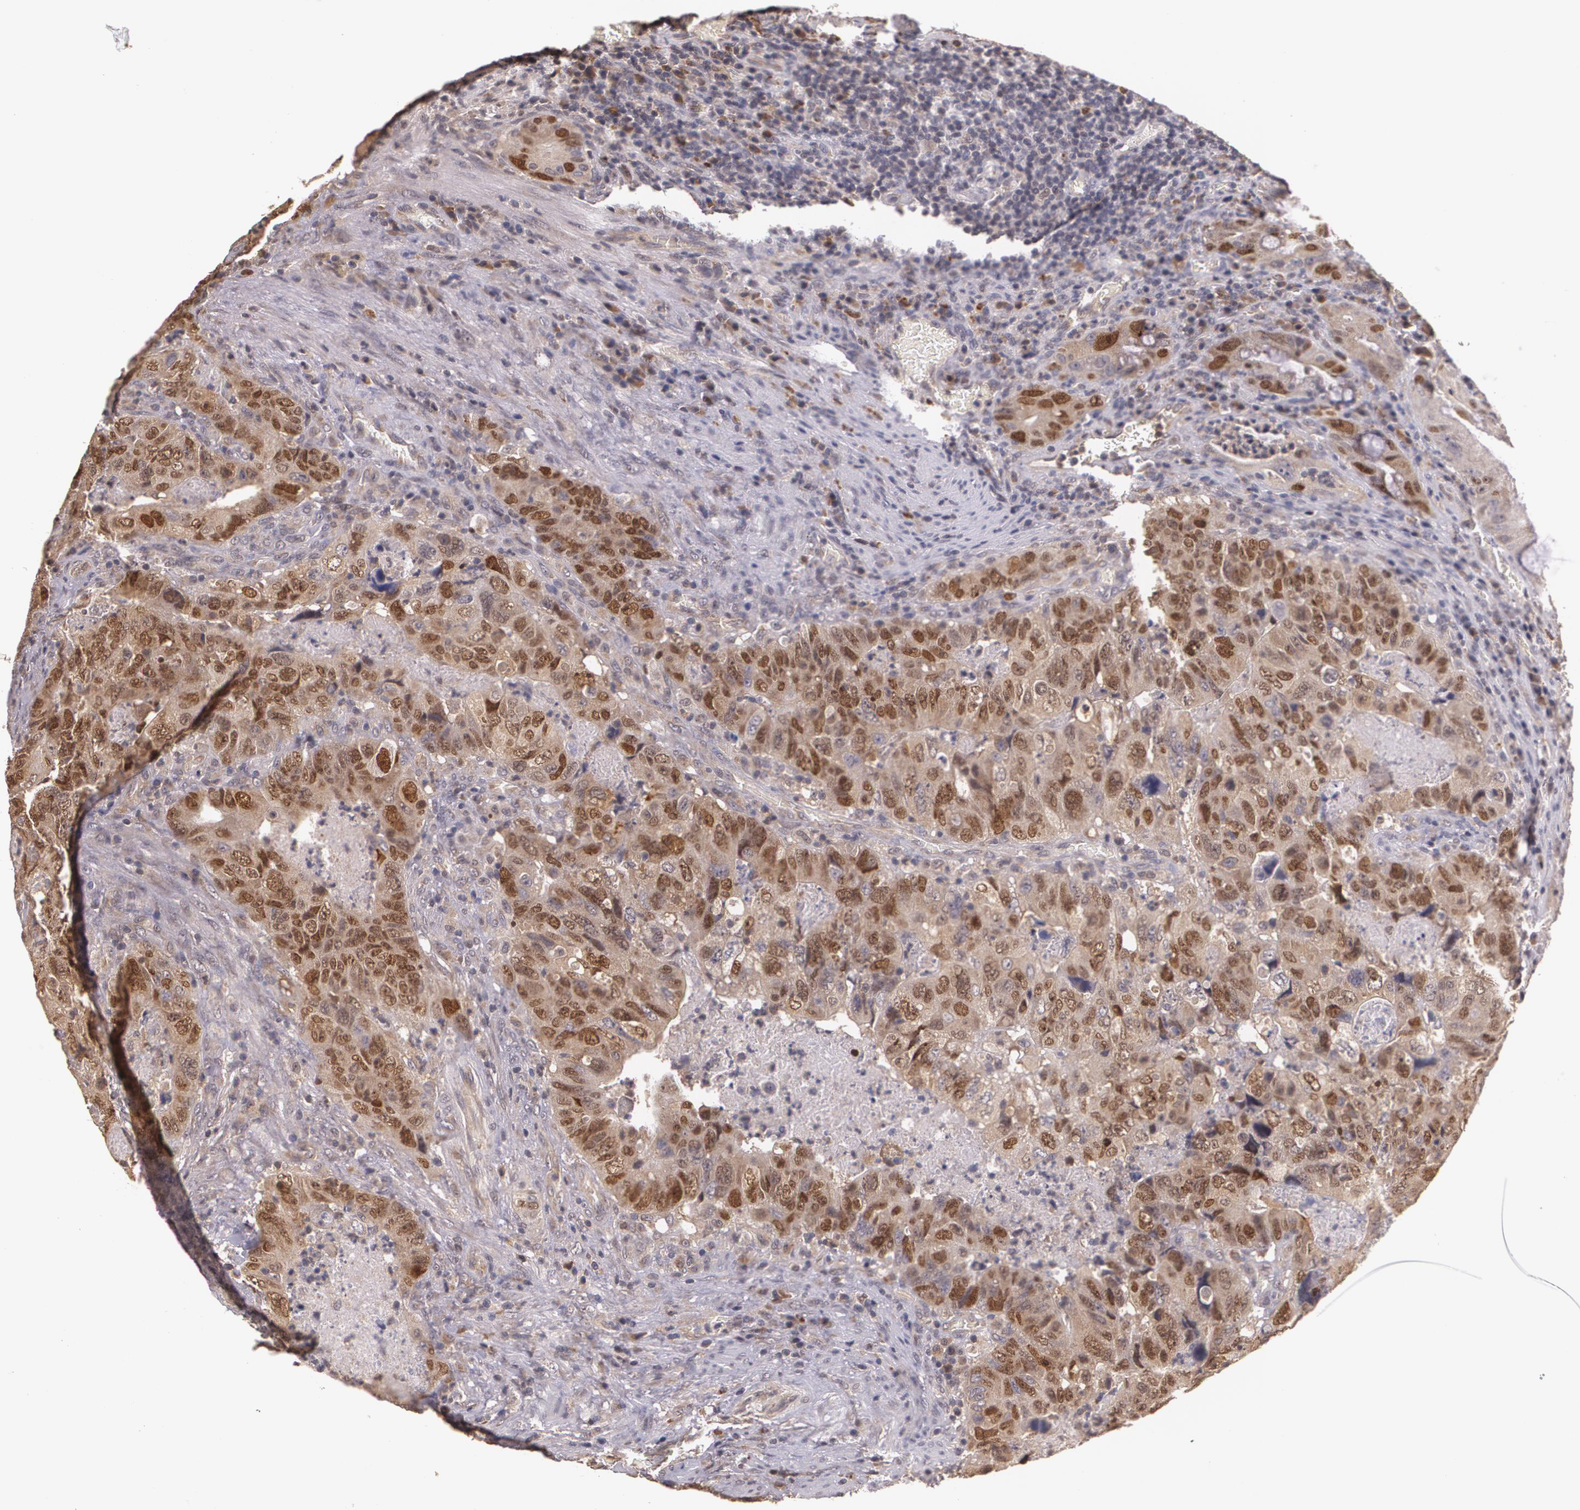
{"staining": {"intensity": "strong", "quantity": ">75%", "location": "cytoplasmic/membranous,nuclear"}, "tissue": "colorectal cancer", "cell_type": "Tumor cells", "image_type": "cancer", "snomed": [{"axis": "morphology", "description": "Adenocarcinoma, NOS"}, {"axis": "topography", "description": "Rectum"}], "caption": "There is high levels of strong cytoplasmic/membranous and nuclear positivity in tumor cells of colorectal cancer (adenocarcinoma), as demonstrated by immunohistochemical staining (brown color).", "gene": "BRCA1", "patient": {"sex": "female", "age": 82}}